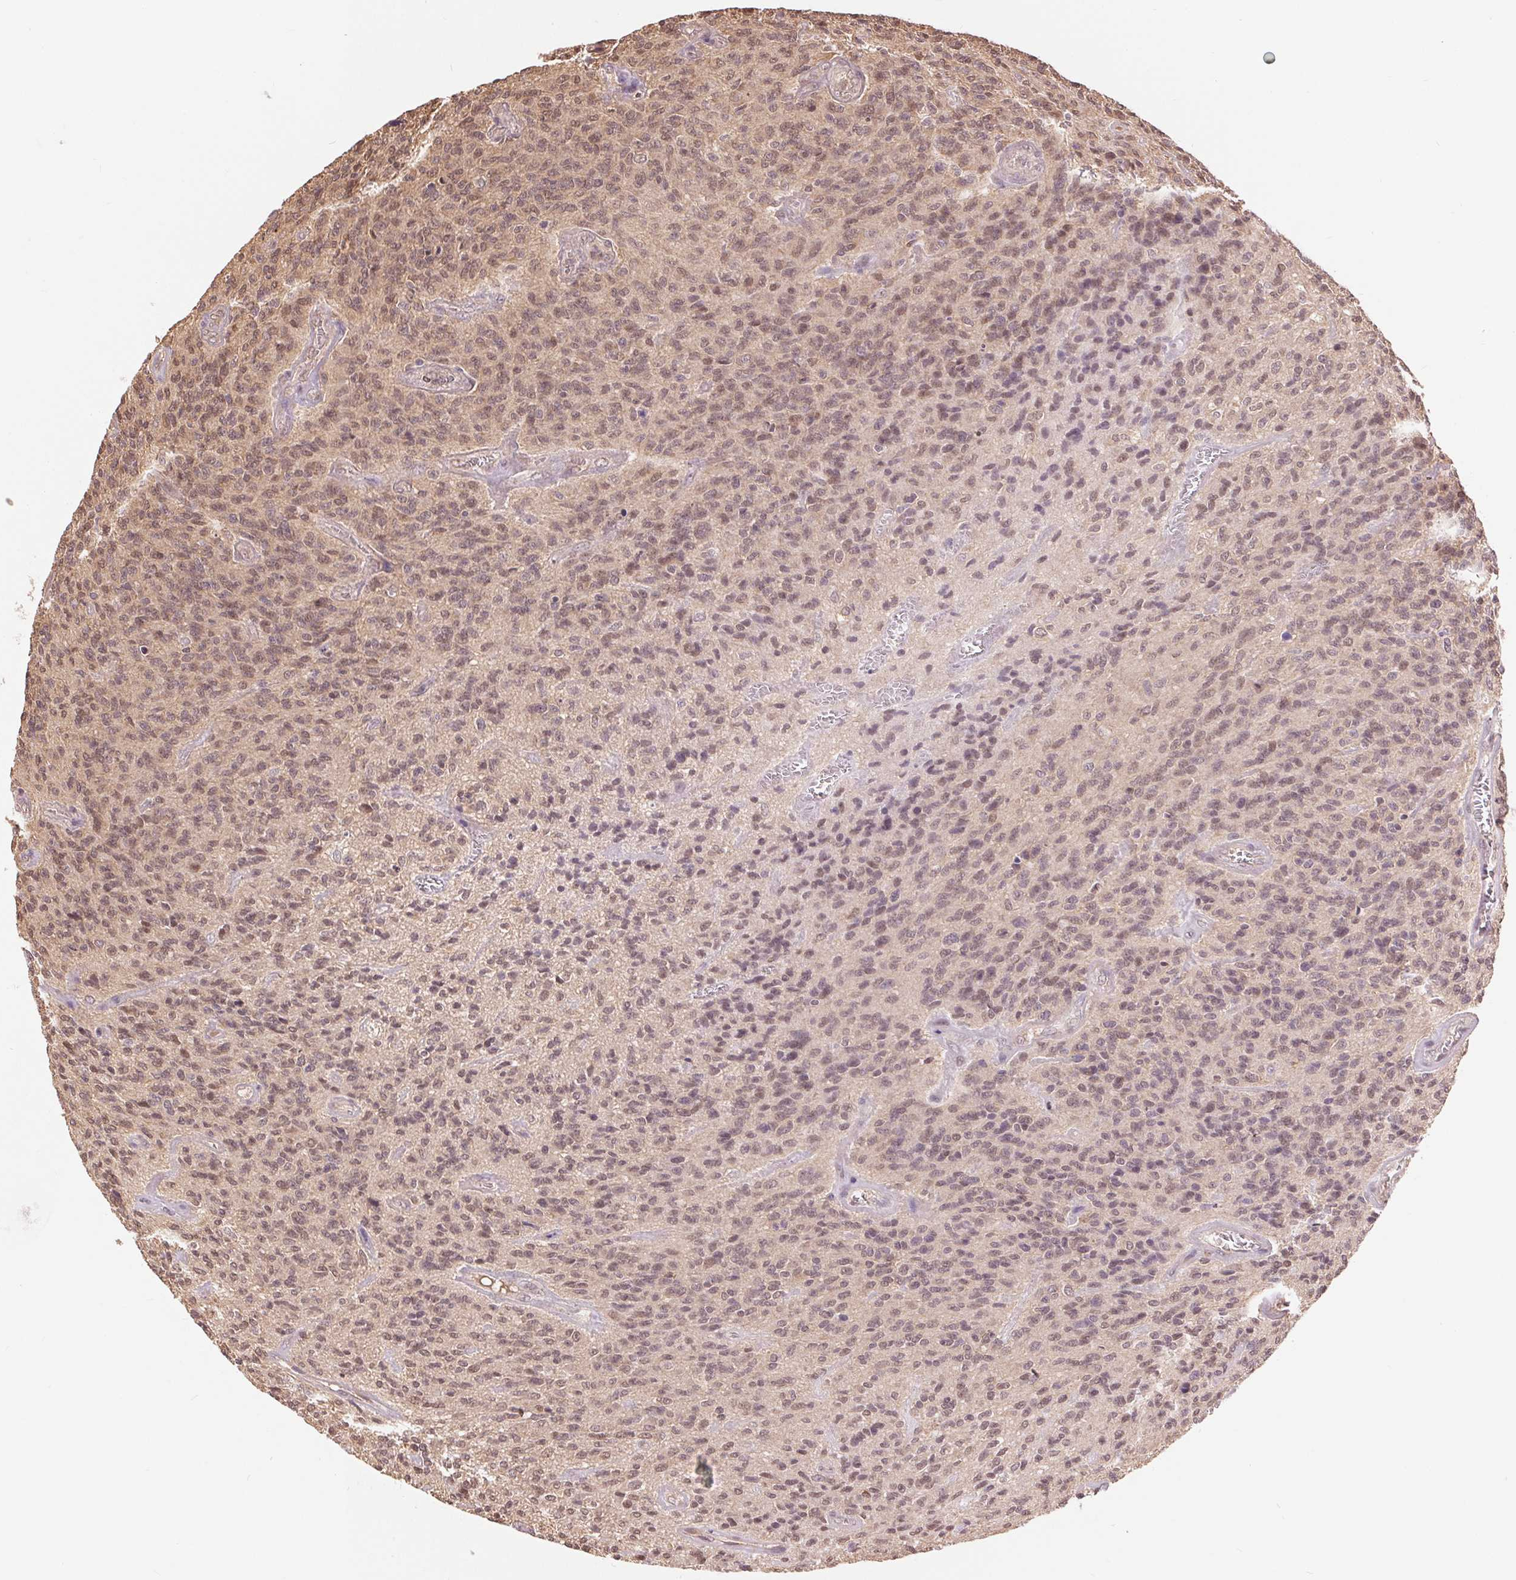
{"staining": {"intensity": "moderate", "quantity": ">75%", "location": "nuclear"}, "tissue": "glioma", "cell_type": "Tumor cells", "image_type": "cancer", "snomed": [{"axis": "morphology", "description": "Glioma, malignant, High grade"}, {"axis": "topography", "description": "Brain"}], "caption": "Immunohistochemical staining of human high-grade glioma (malignant) exhibits medium levels of moderate nuclear protein positivity in about >75% of tumor cells. The staining was performed using DAB, with brown indicating positive protein expression. Nuclei are stained blue with hematoxylin.", "gene": "TMEM273", "patient": {"sex": "male", "age": 76}}